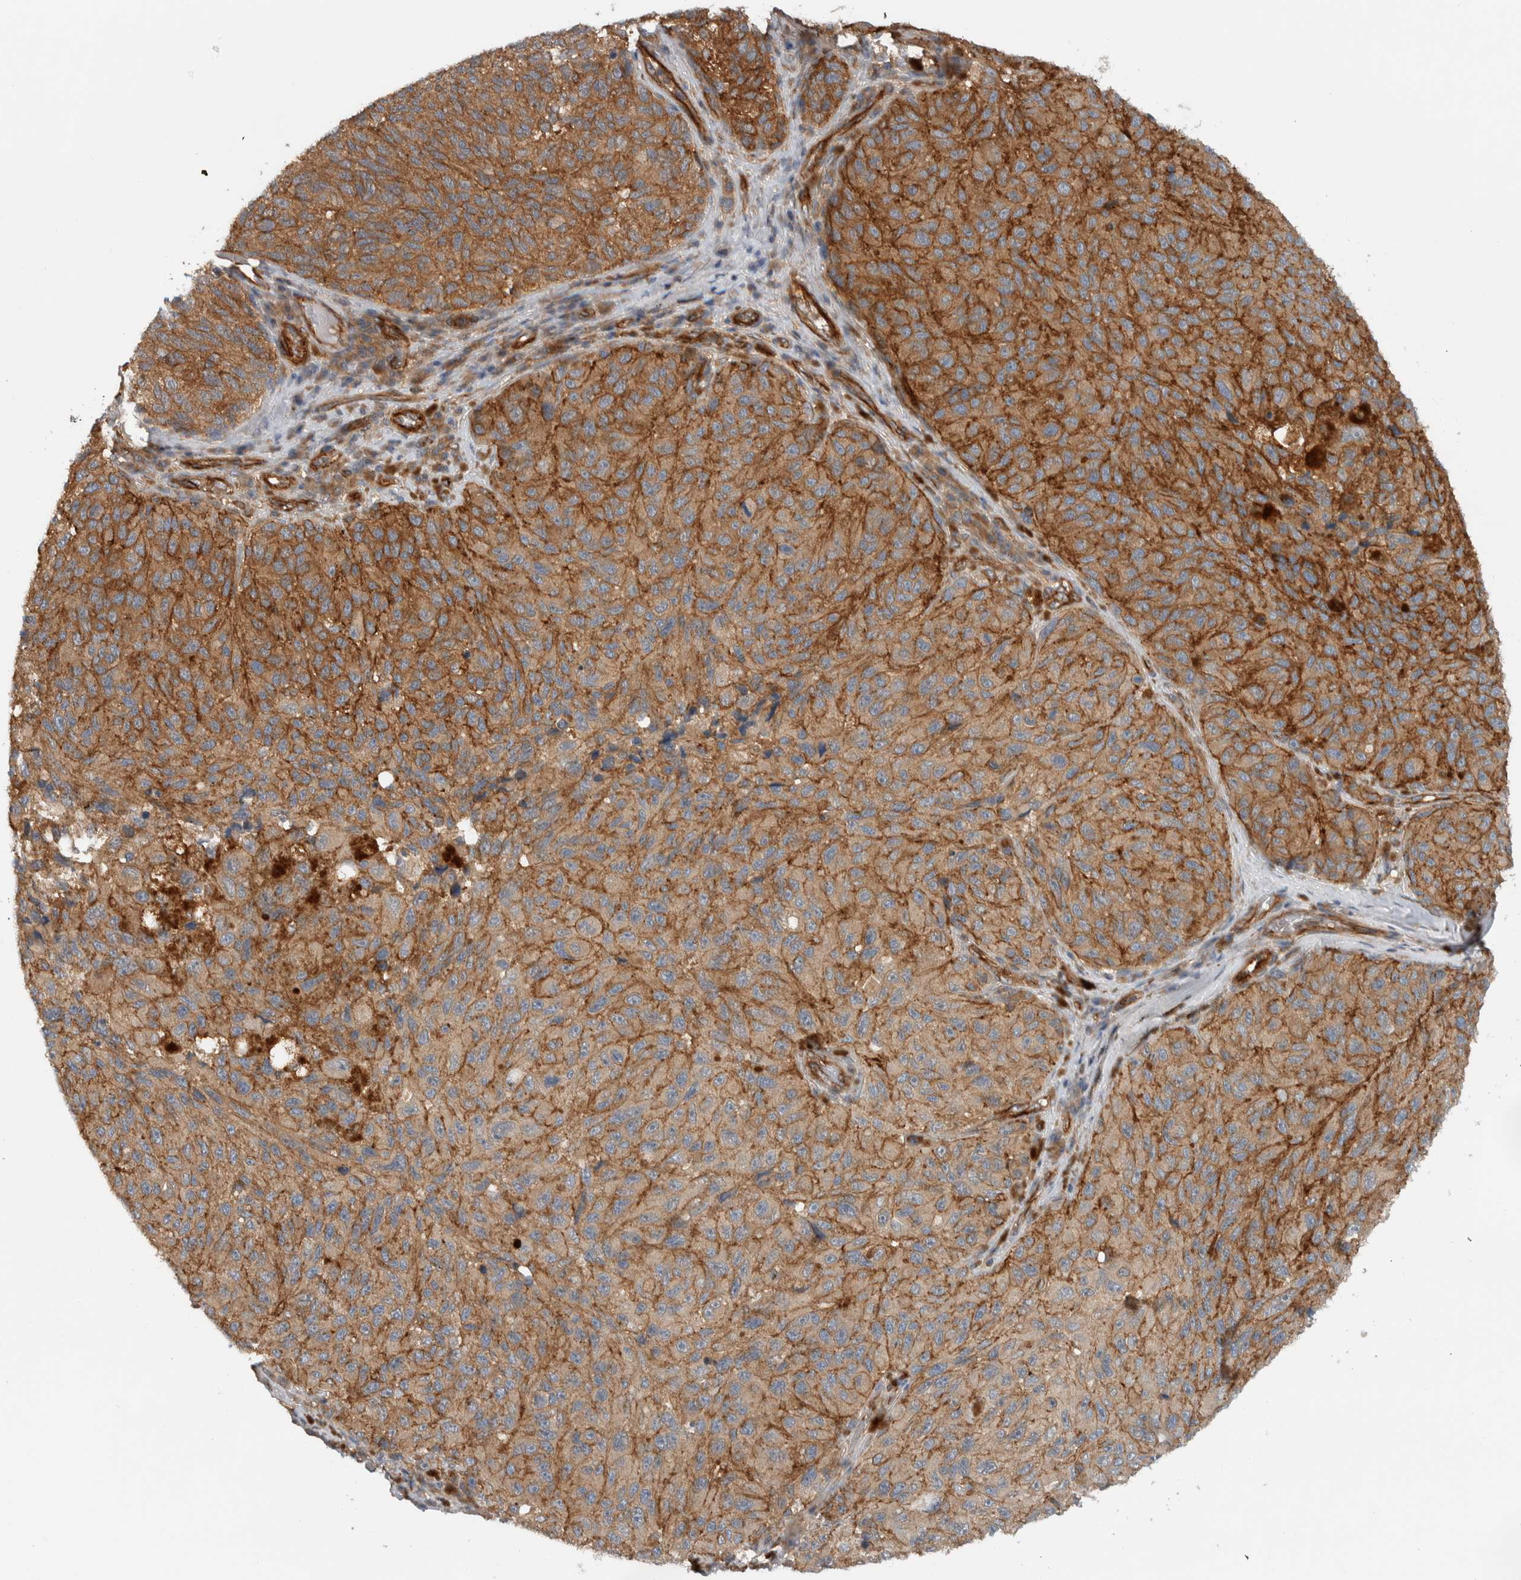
{"staining": {"intensity": "moderate", "quantity": ">75%", "location": "cytoplasmic/membranous"}, "tissue": "melanoma", "cell_type": "Tumor cells", "image_type": "cancer", "snomed": [{"axis": "morphology", "description": "Malignant melanoma, NOS"}, {"axis": "topography", "description": "Skin"}], "caption": "Immunohistochemical staining of human melanoma reveals medium levels of moderate cytoplasmic/membranous protein positivity in approximately >75% of tumor cells. (DAB (3,3'-diaminobenzidine) = brown stain, brightfield microscopy at high magnification).", "gene": "MPRIP", "patient": {"sex": "female", "age": 73}}